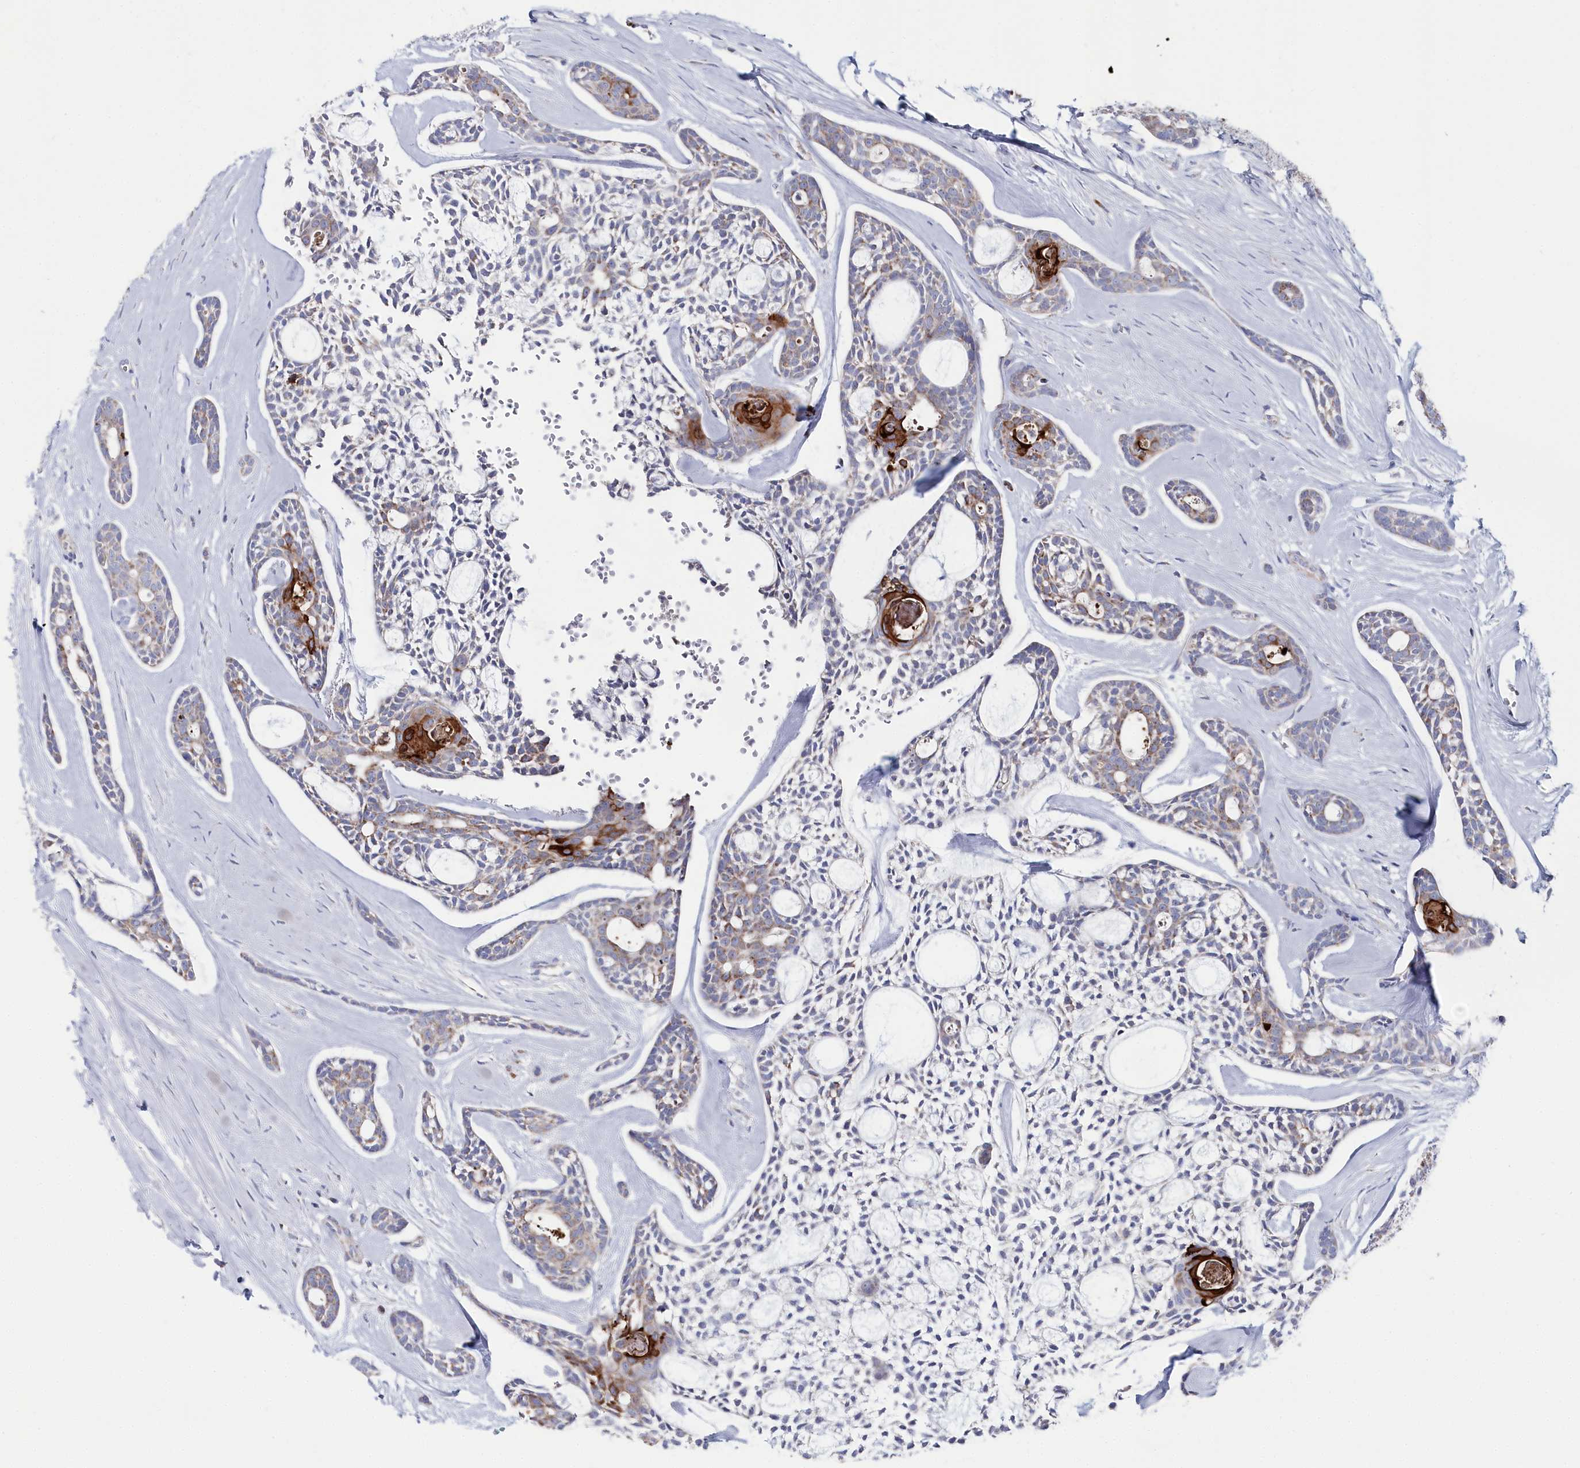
{"staining": {"intensity": "strong", "quantity": "<25%", "location": "cytoplasmic/membranous"}, "tissue": "head and neck cancer", "cell_type": "Tumor cells", "image_type": "cancer", "snomed": [{"axis": "morphology", "description": "Adenocarcinoma, NOS"}, {"axis": "topography", "description": "Subcutis"}, {"axis": "topography", "description": "Head-Neck"}], "caption": "Tumor cells exhibit medium levels of strong cytoplasmic/membranous positivity in approximately <25% of cells in adenocarcinoma (head and neck).", "gene": "GLS2", "patient": {"sex": "female", "age": 73}}